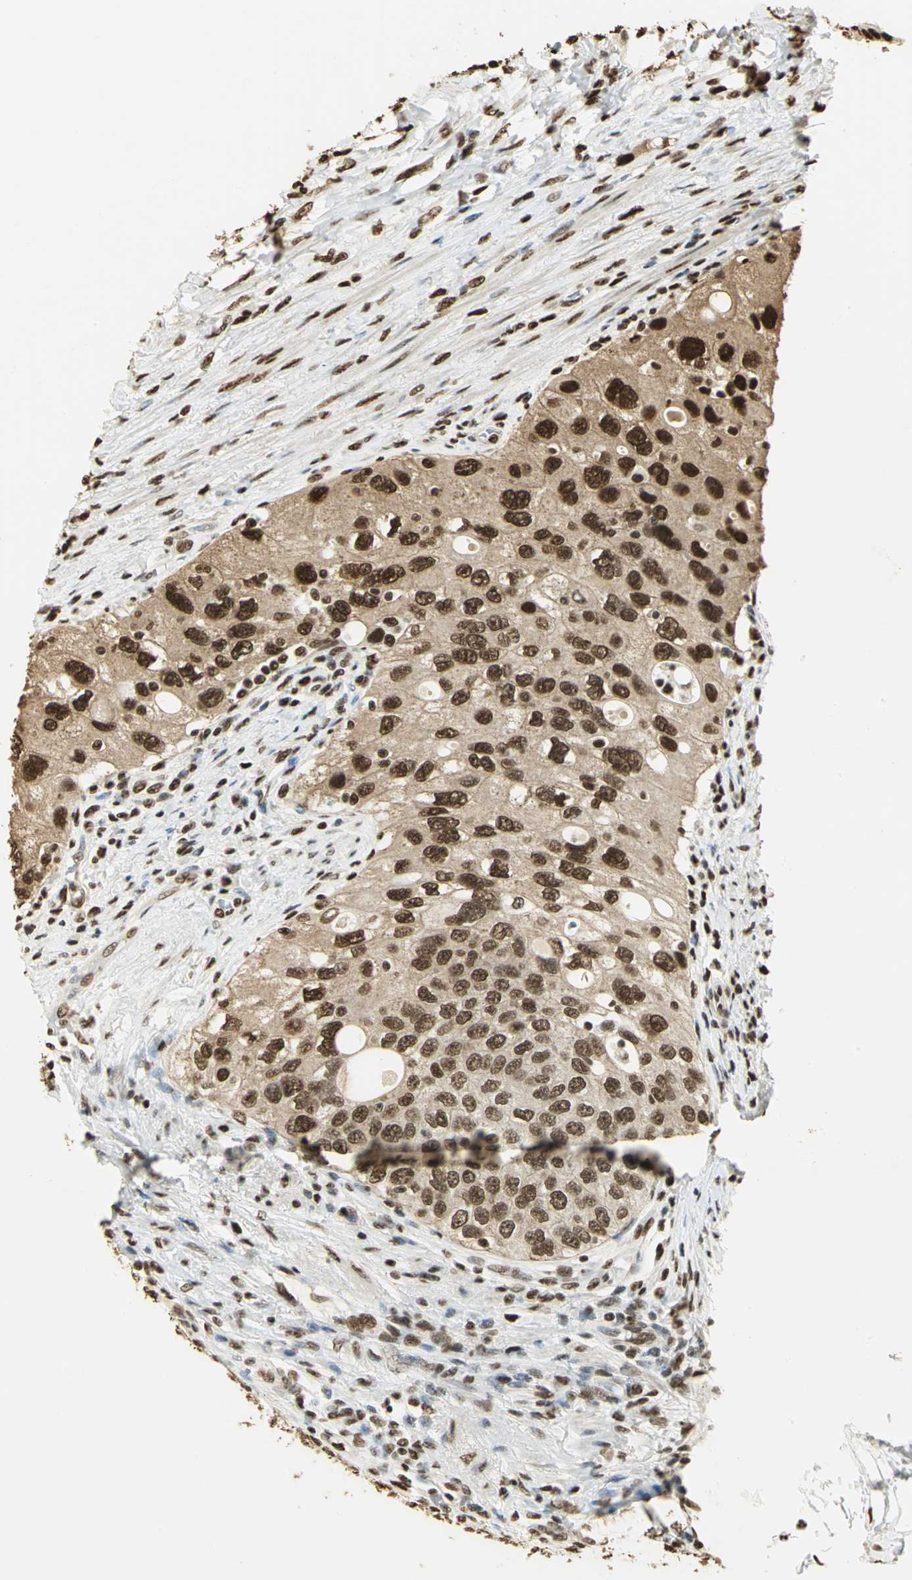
{"staining": {"intensity": "strong", "quantity": ">75%", "location": "cytoplasmic/membranous,nuclear"}, "tissue": "urothelial cancer", "cell_type": "Tumor cells", "image_type": "cancer", "snomed": [{"axis": "morphology", "description": "Urothelial carcinoma, High grade"}, {"axis": "topography", "description": "Urinary bladder"}], "caption": "IHC of human urothelial carcinoma (high-grade) shows high levels of strong cytoplasmic/membranous and nuclear staining in about >75% of tumor cells.", "gene": "SET", "patient": {"sex": "female", "age": 56}}